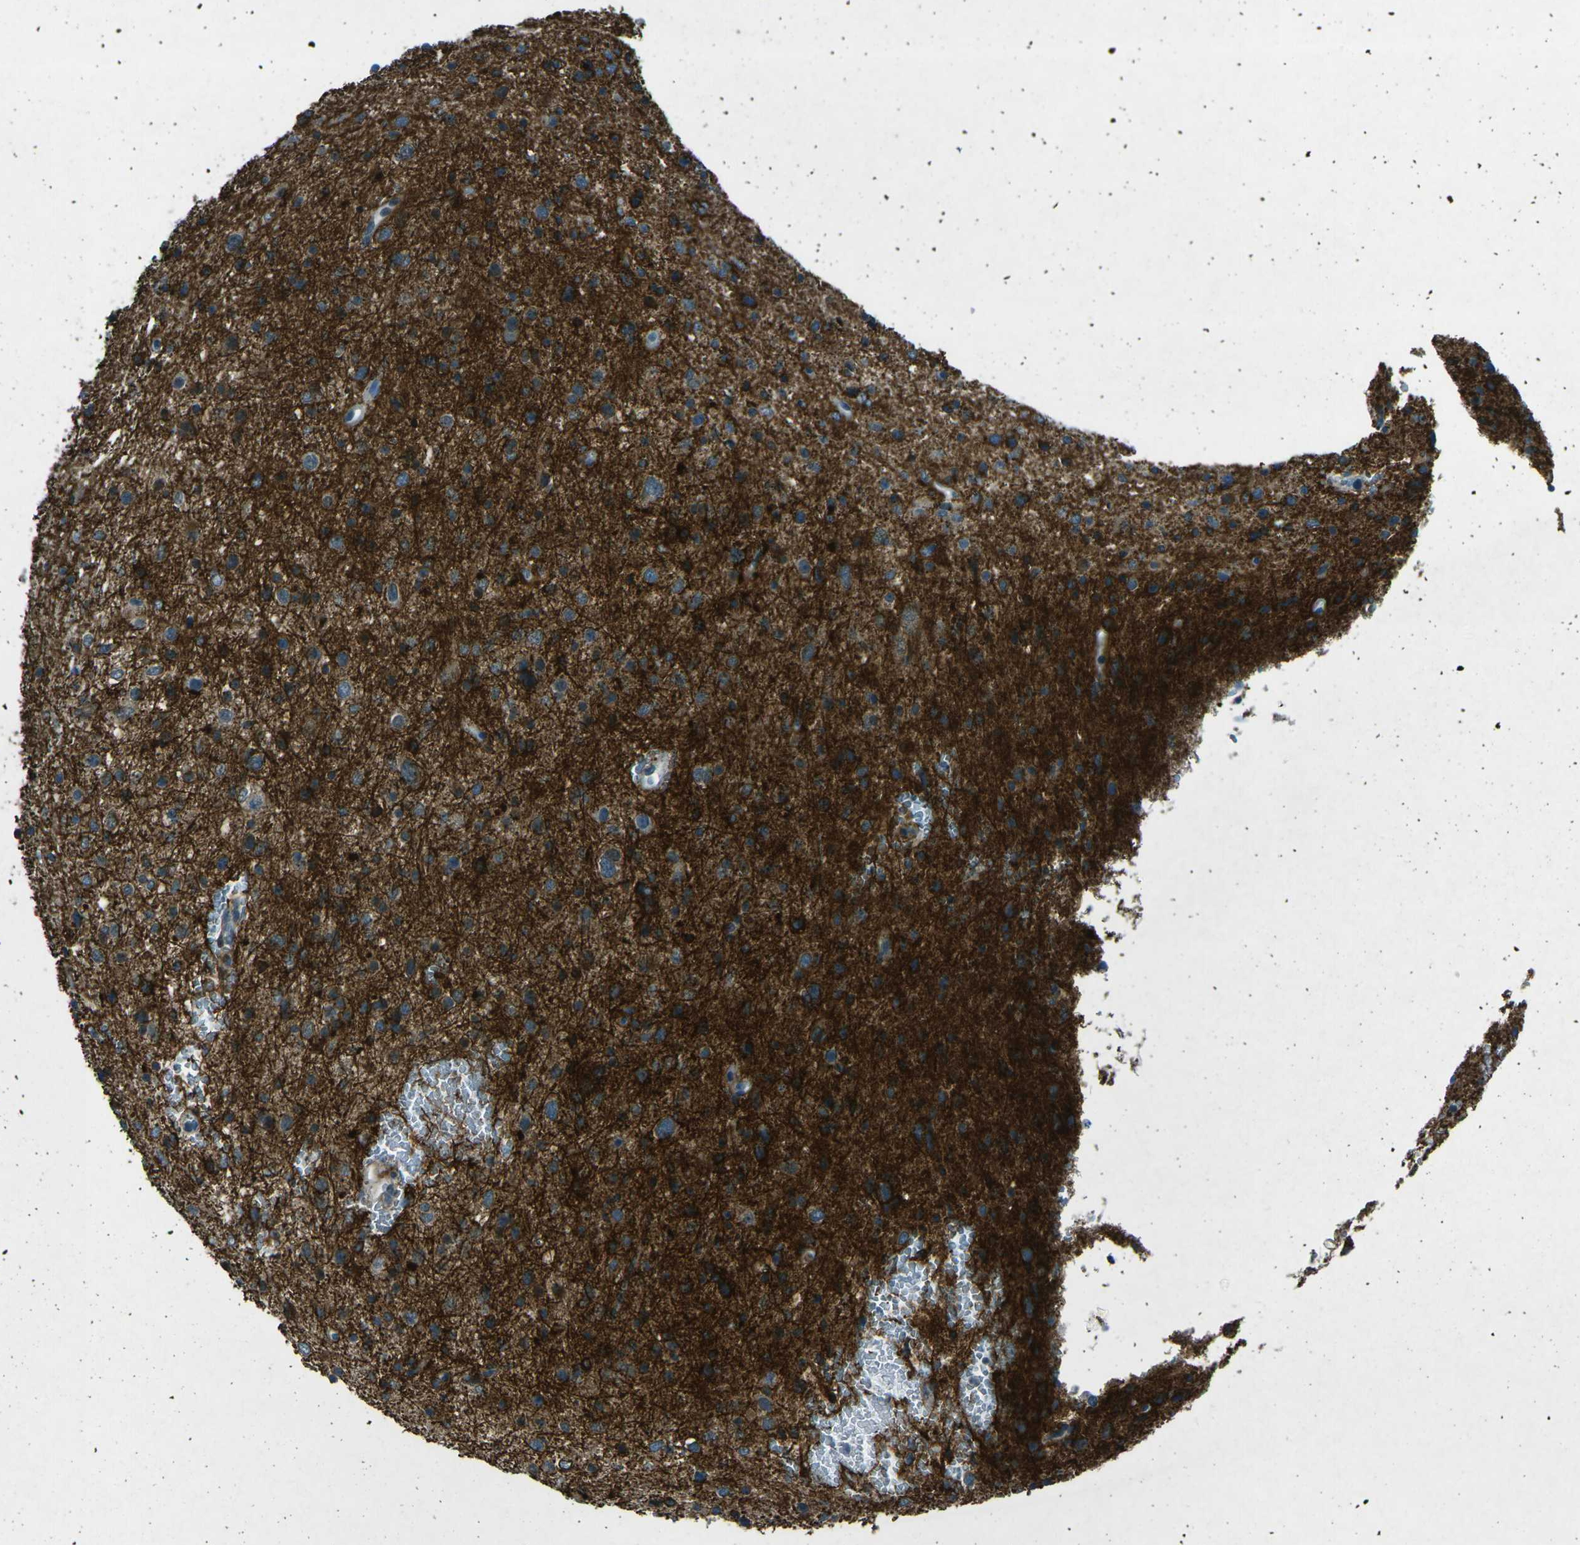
{"staining": {"intensity": "strong", "quantity": ">75%", "location": "cytoplasmic/membranous"}, "tissue": "glioma", "cell_type": "Tumor cells", "image_type": "cancer", "snomed": [{"axis": "morphology", "description": "Glioma, malignant, Low grade"}, {"axis": "topography", "description": "Brain"}], "caption": "Immunohistochemistry (IHC) (DAB) staining of human glioma shows strong cytoplasmic/membranous protein staining in approximately >75% of tumor cells.", "gene": "PRKCA", "patient": {"sex": "female", "age": 37}}